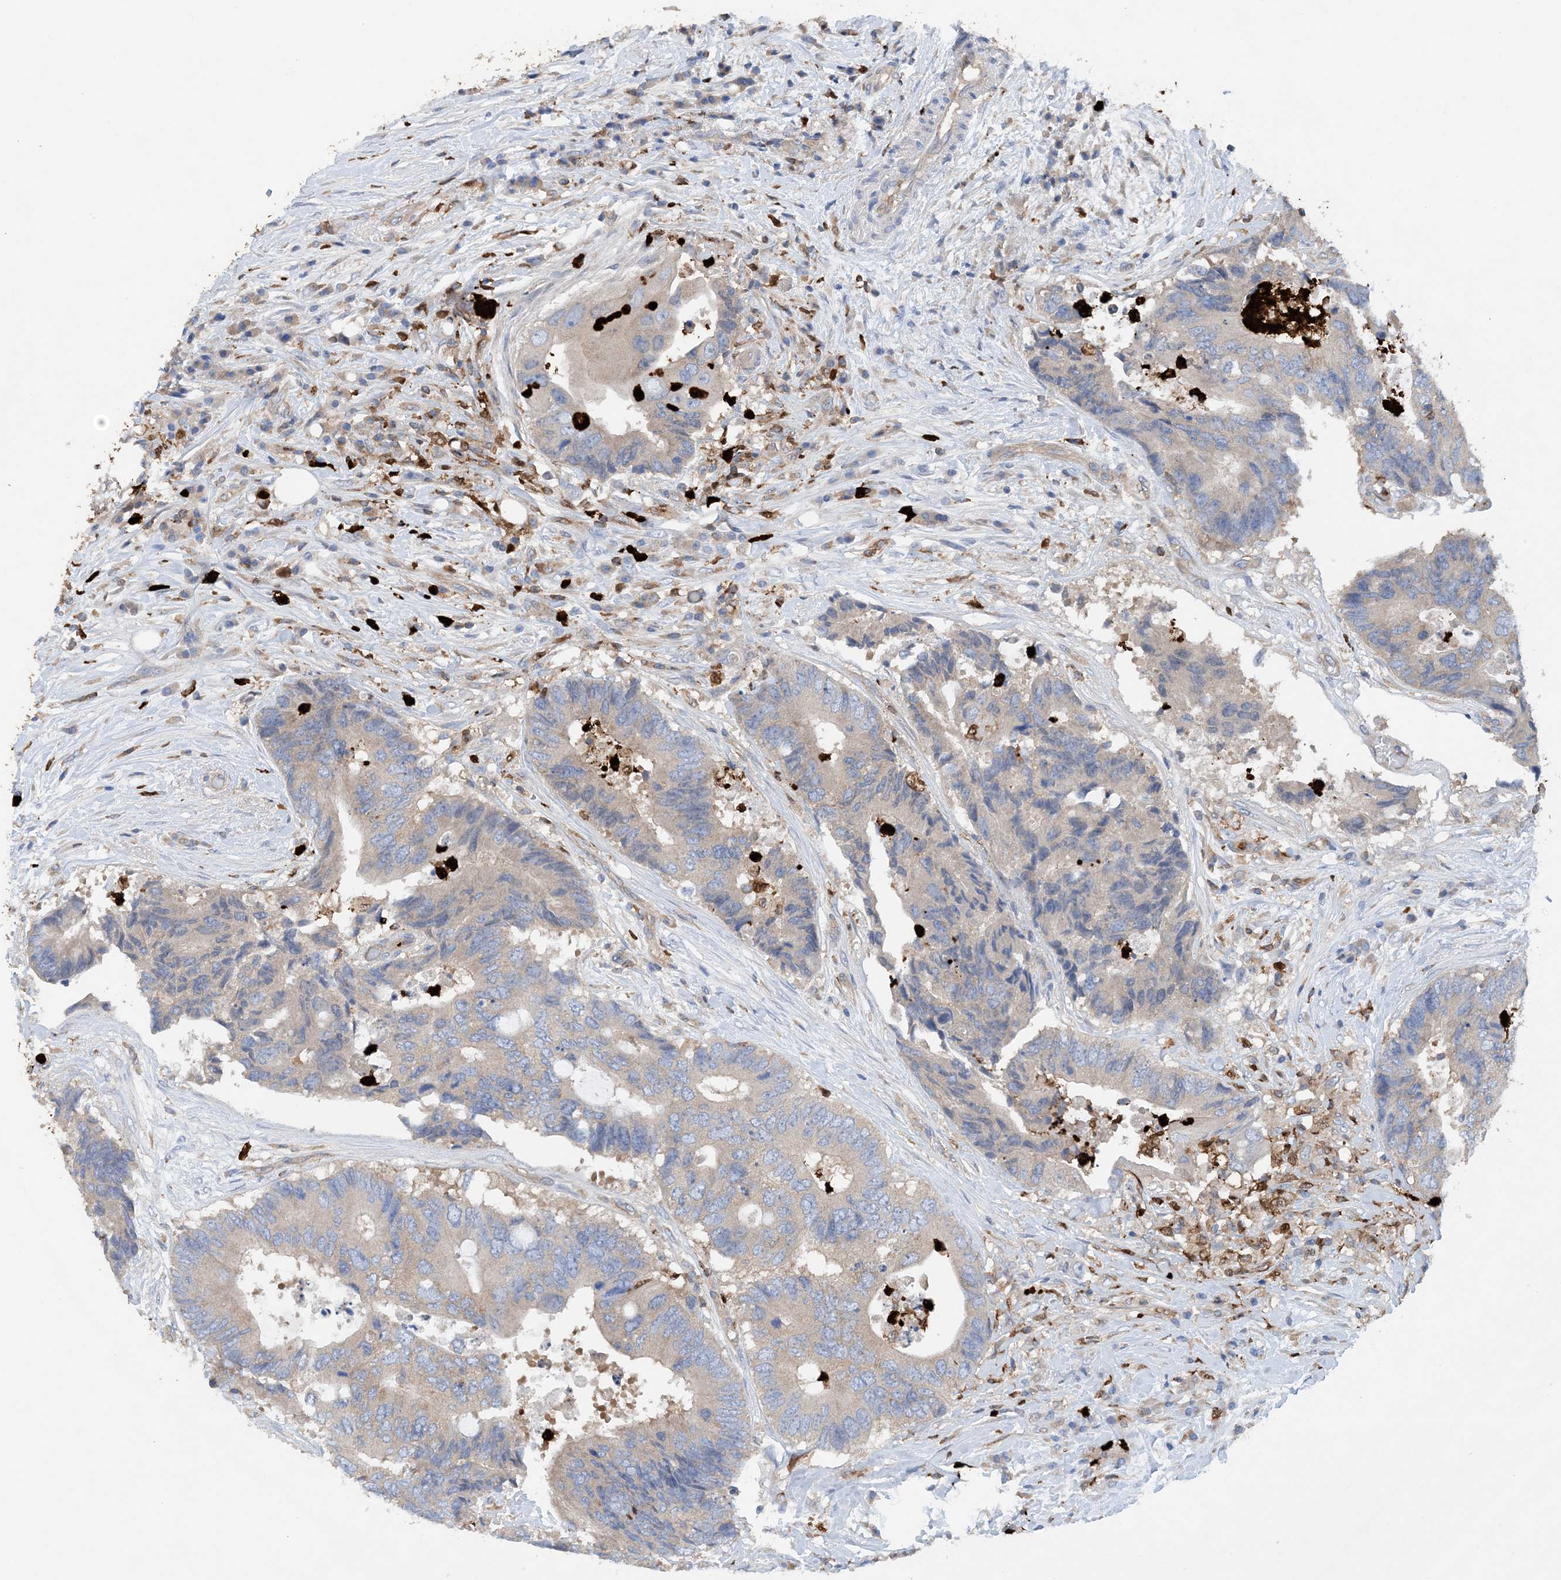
{"staining": {"intensity": "negative", "quantity": "none", "location": "none"}, "tissue": "colorectal cancer", "cell_type": "Tumor cells", "image_type": "cancer", "snomed": [{"axis": "morphology", "description": "Adenocarcinoma, NOS"}, {"axis": "topography", "description": "Colon"}], "caption": "This is an immunohistochemistry (IHC) micrograph of colorectal cancer (adenocarcinoma). There is no expression in tumor cells.", "gene": "PHACTR2", "patient": {"sex": "male", "age": 71}}